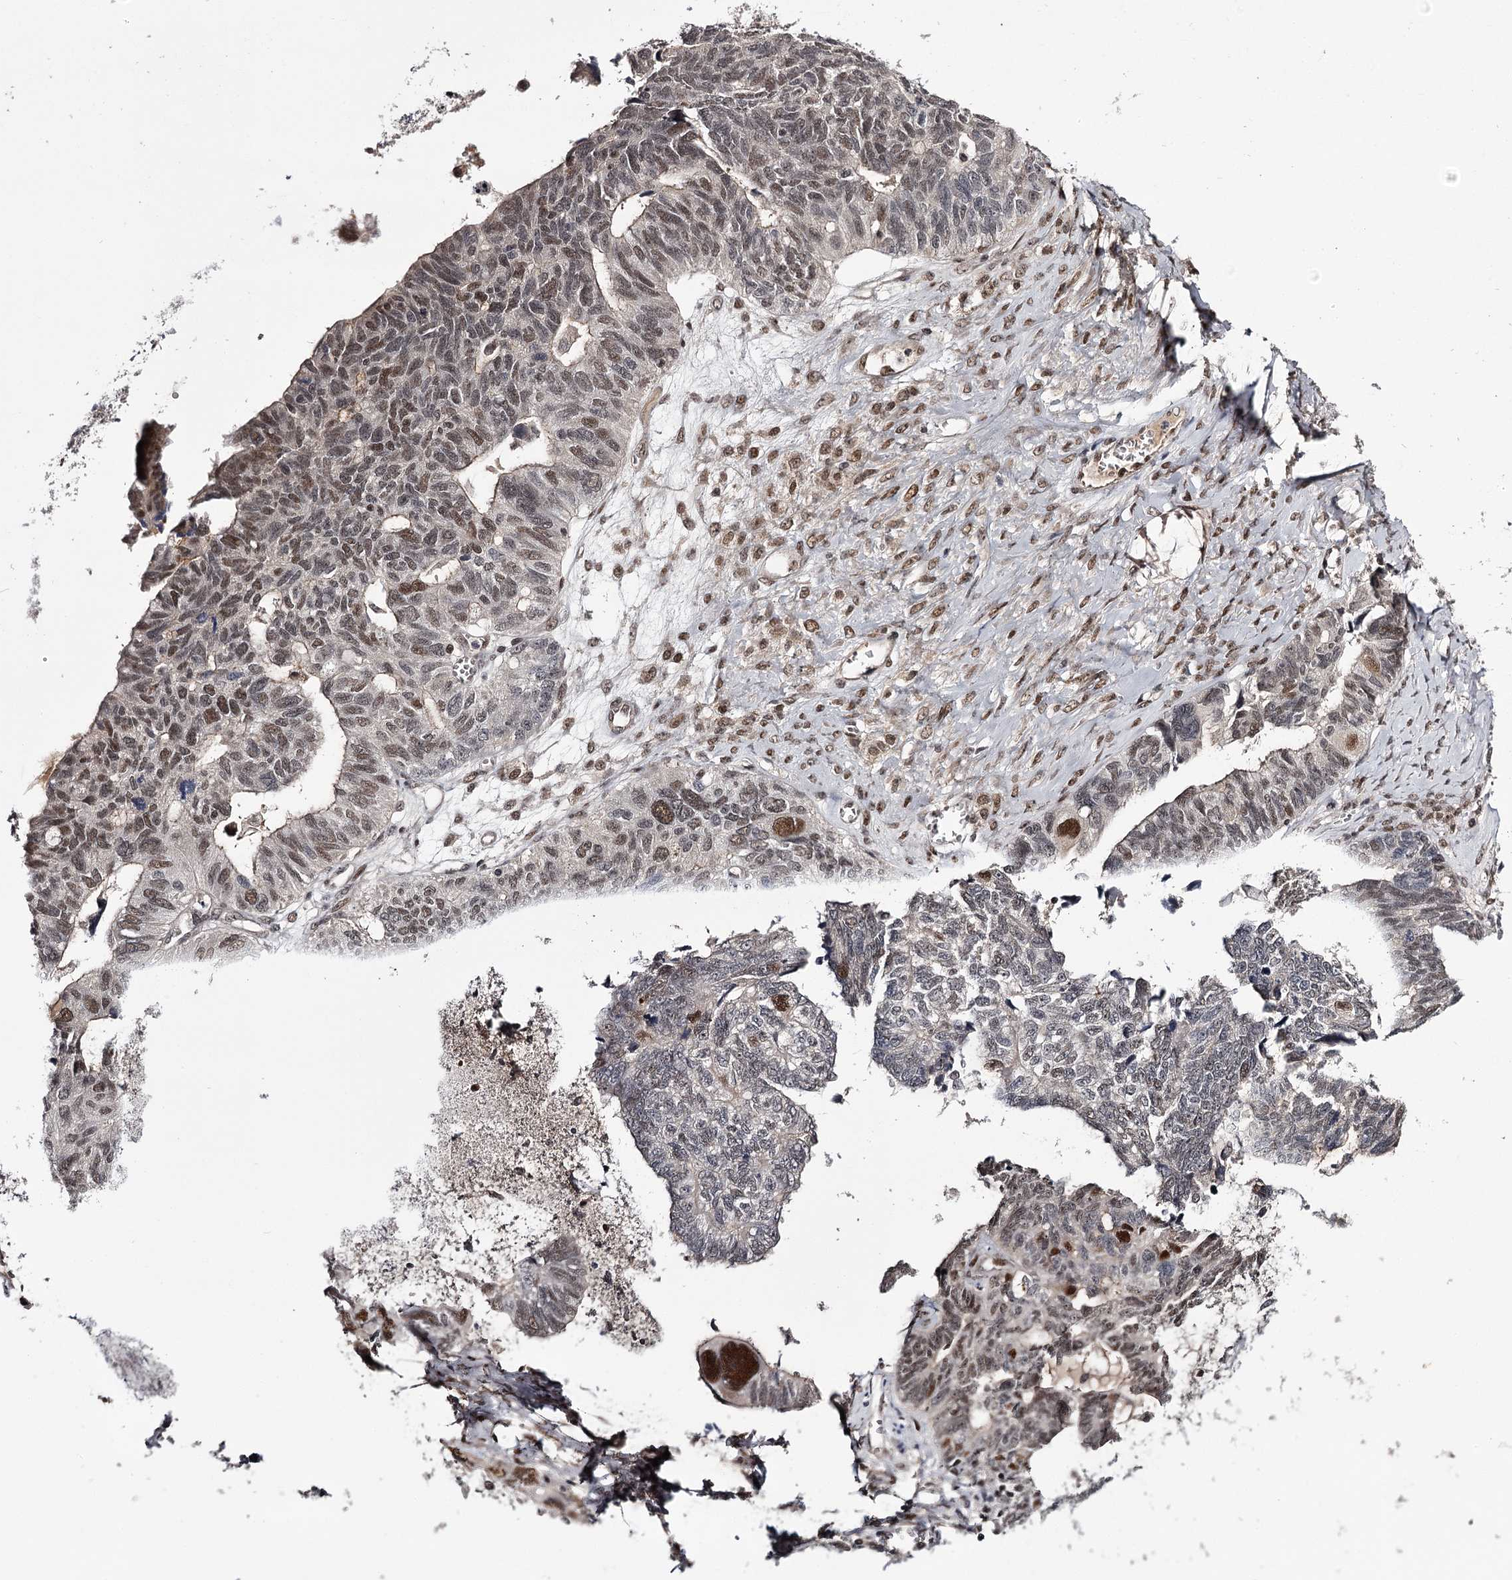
{"staining": {"intensity": "moderate", "quantity": "25%-75%", "location": "nuclear"}, "tissue": "ovarian cancer", "cell_type": "Tumor cells", "image_type": "cancer", "snomed": [{"axis": "morphology", "description": "Cystadenocarcinoma, serous, NOS"}, {"axis": "topography", "description": "Ovary"}], "caption": "Moderate nuclear staining is appreciated in approximately 25%-75% of tumor cells in ovarian cancer.", "gene": "TTC33", "patient": {"sex": "female", "age": 79}}